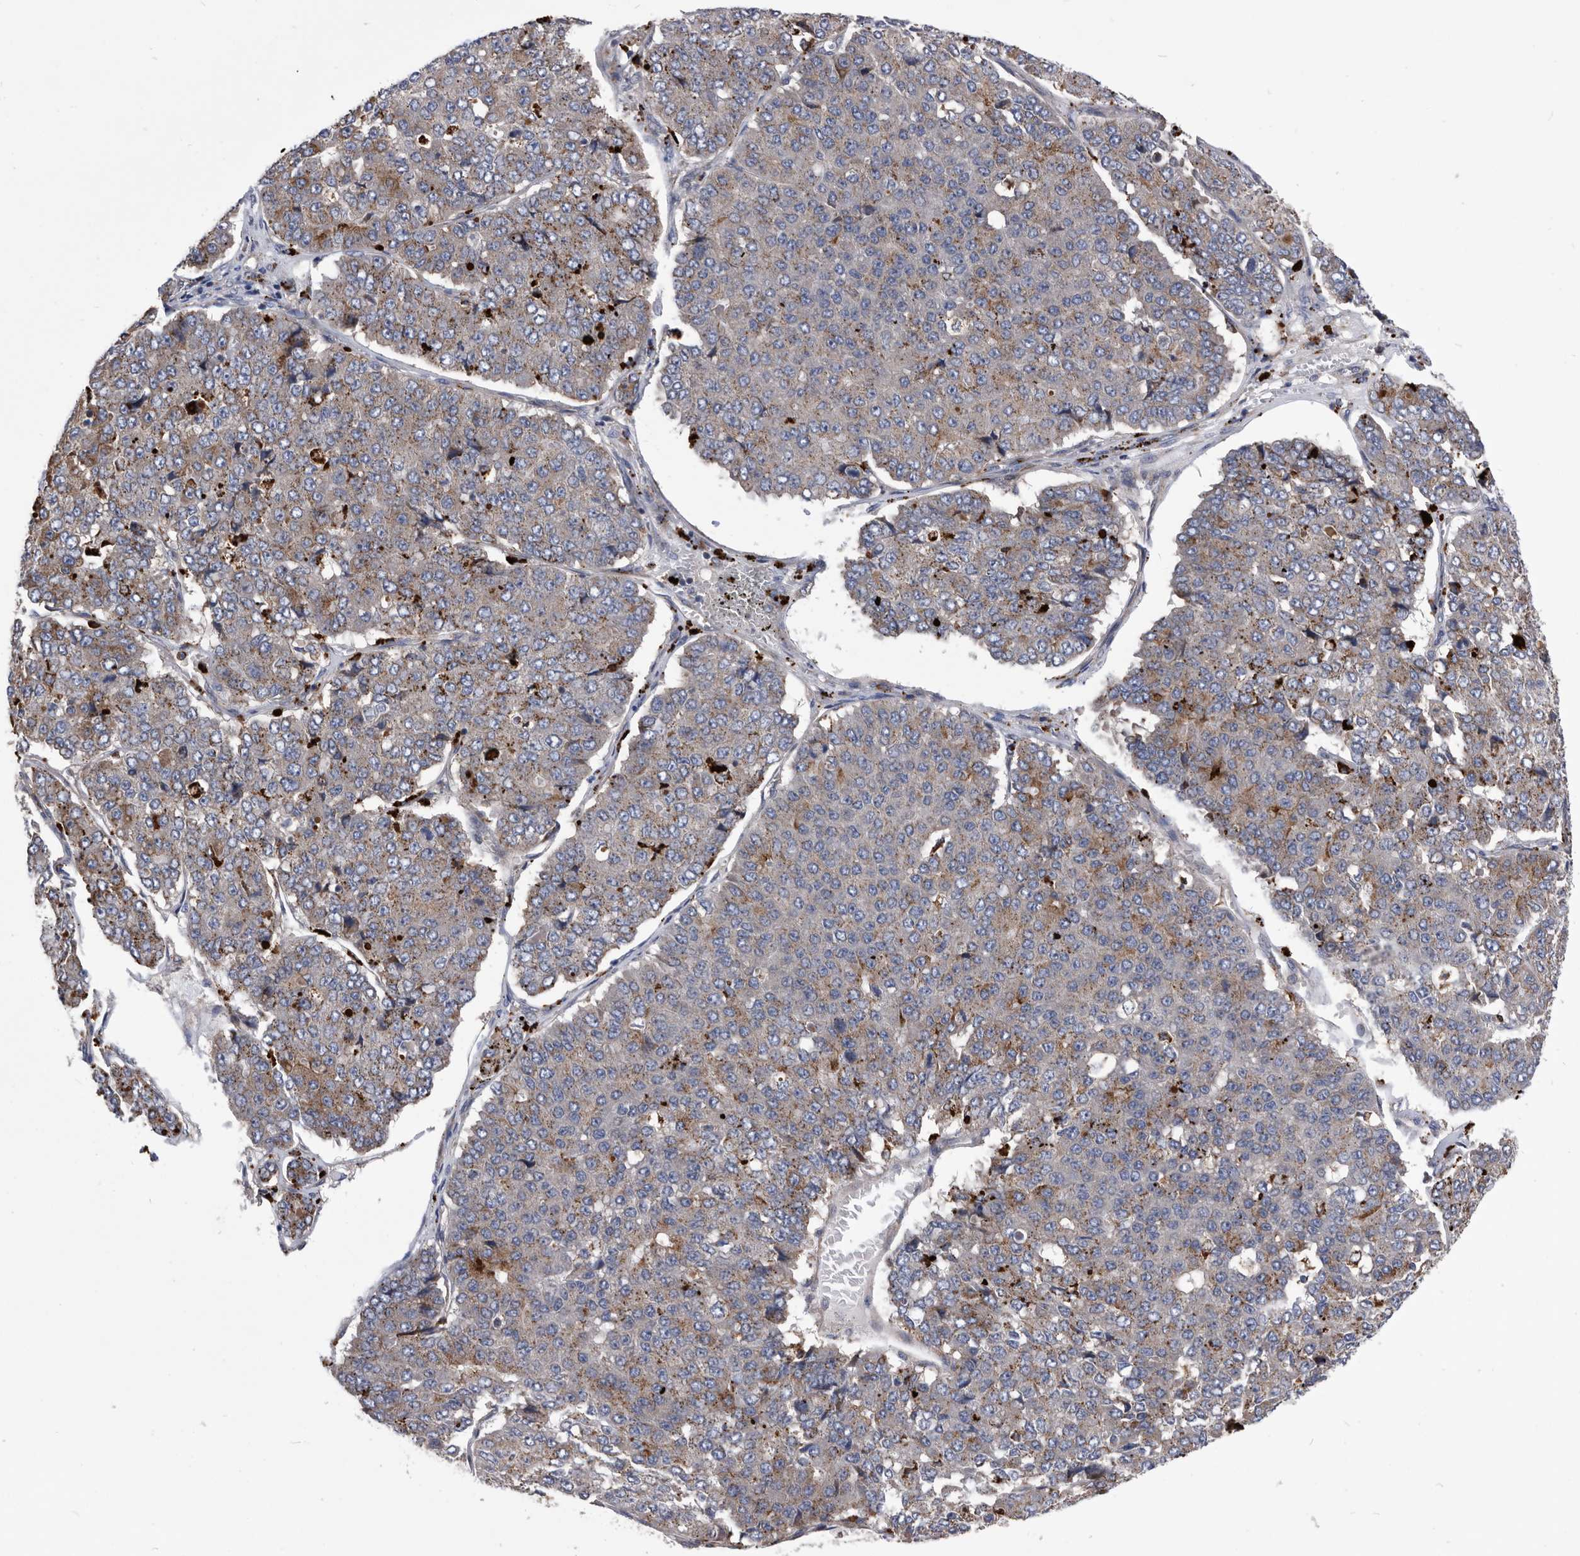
{"staining": {"intensity": "moderate", "quantity": "<25%", "location": "cytoplasmic/membranous"}, "tissue": "pancreatic cancer", "cell_type": "Tumor cells", "image_type": "cancer", "snomed": [{"axis": "morphology", "description": "Adenocarcinoma, NOS"}, {"axis": "topography", "description": "Pancreas"}], "caption": "Moderate cytoplasmic/membranous protein staining is seen in about <25% of tumor cells in pancreatic cancer (adenocarcinoma). The staining was performed using DAB, with brown indicating positive protein expression. Nuclei are stained blue with hematoxylin.", "gene": "BAIAP3", "patient": {"sex": "male", "age": 50}}